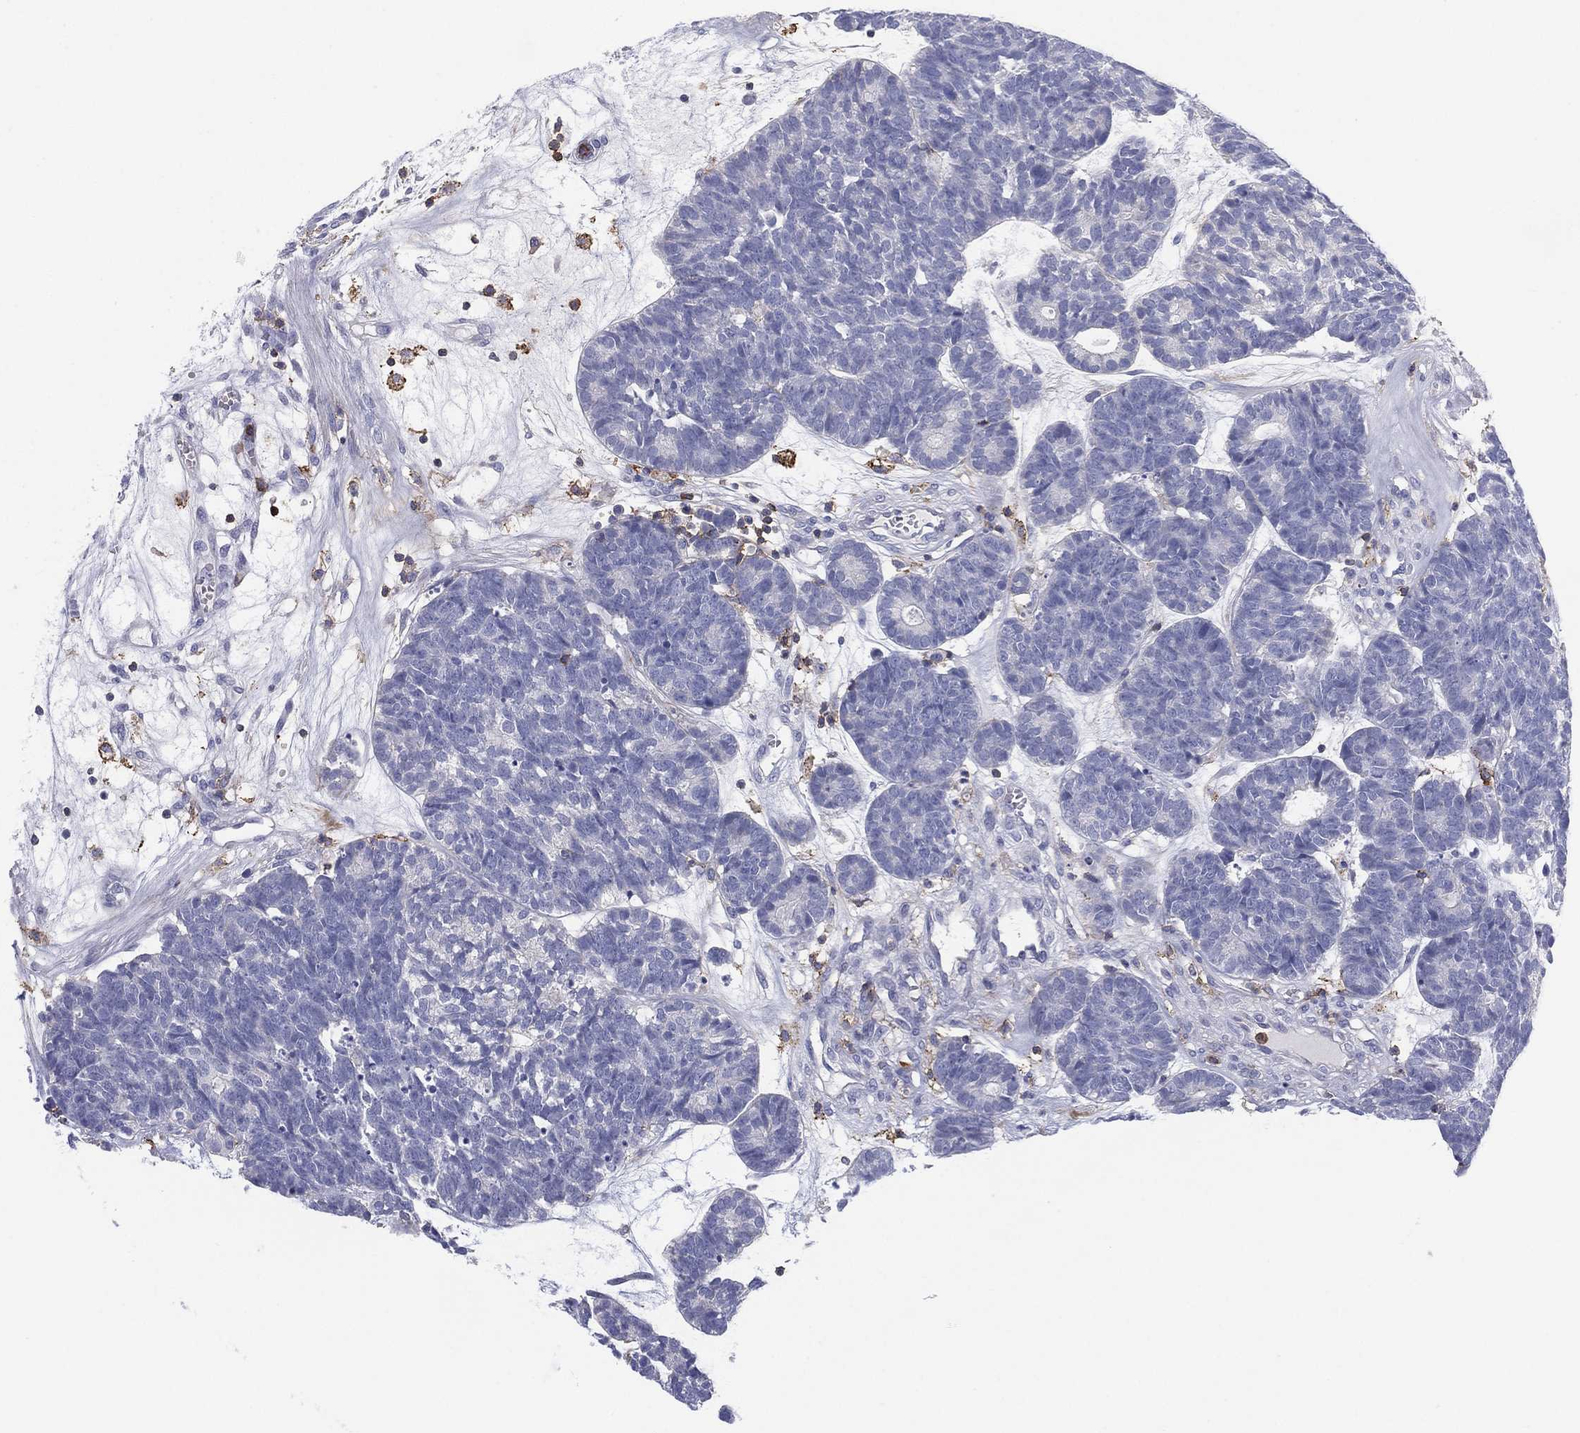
{"staining": {"intensity": "negative", "quantity": "none", "location": "none"}, "tissue": "head and neck cancer", "cell_type": "Tumor cells", "image_type": "cancer", "snomed": [{"axis": "morphology", "description": "Adenocarcinoma, NOS"}, {"axis": "topography", "description": "Head-Neck"}], "caption": "Tumor cells are negative for brown protein staining in head and neck cancer.", "gene": "SELPLG", "patient": {"sex": "female", "age": 81}}